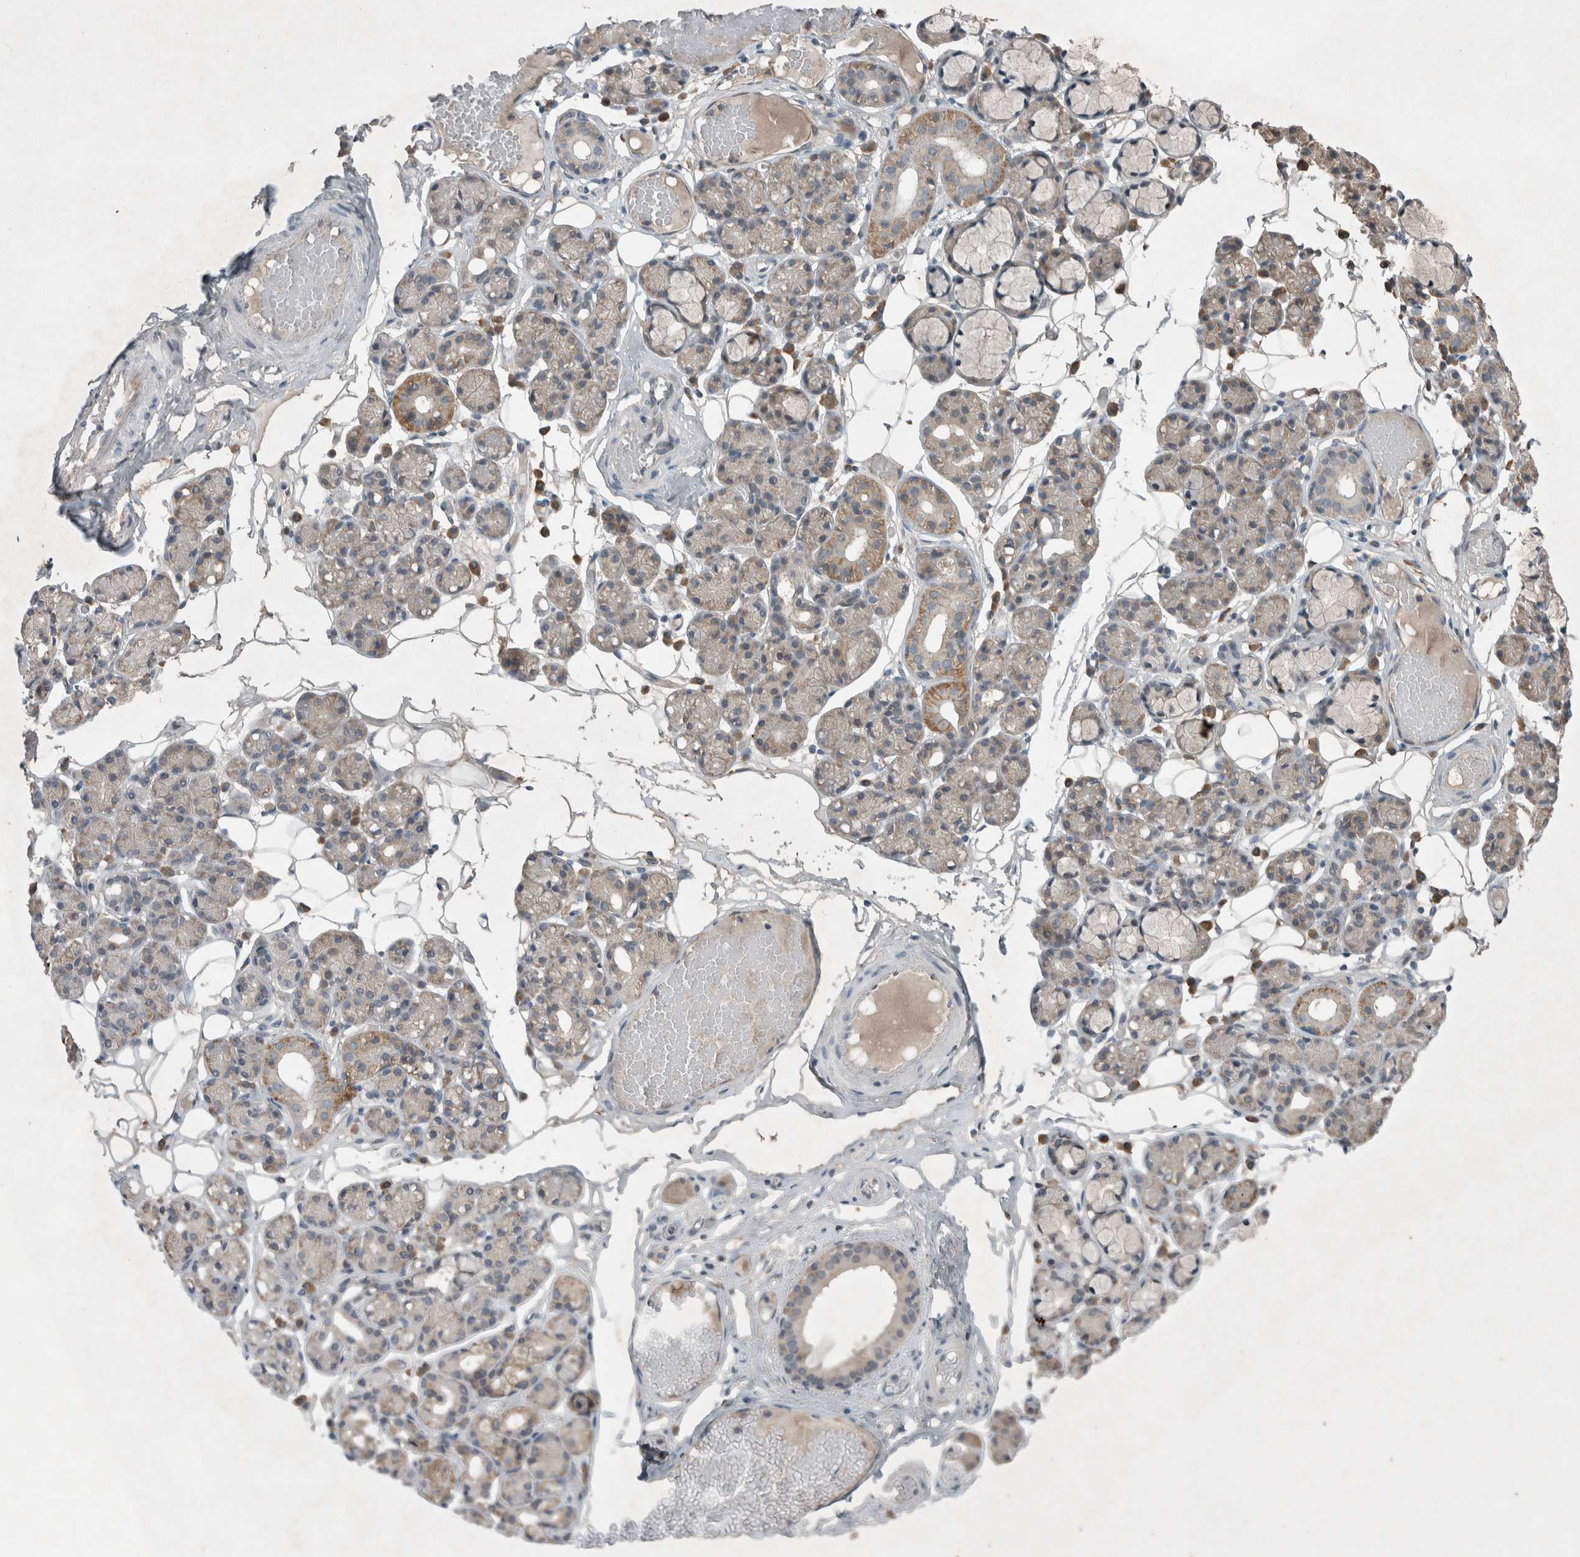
{"staining": {"intensity": "moderate", "quantity": "<25%", "location": "cytoplasmic/membranous"}, "tissue": "salivary gland", "cell_type": "Glandular cells", "image_type": "normal", "snomed": [{"axis": "morphology", "description": "Normal tissue, NOS"}, {"axis": "topography", "description": "Salivary gland"}], "caption": "About <25% of glandular cells in unremarkable salivary gland demonstrate moderate cytoplasmic/membranous protein positivity as visualized by brown immunohistochemical staining.", "gene": "ENSG00000285245", "patient": {"sex": "male", "age": 63}}